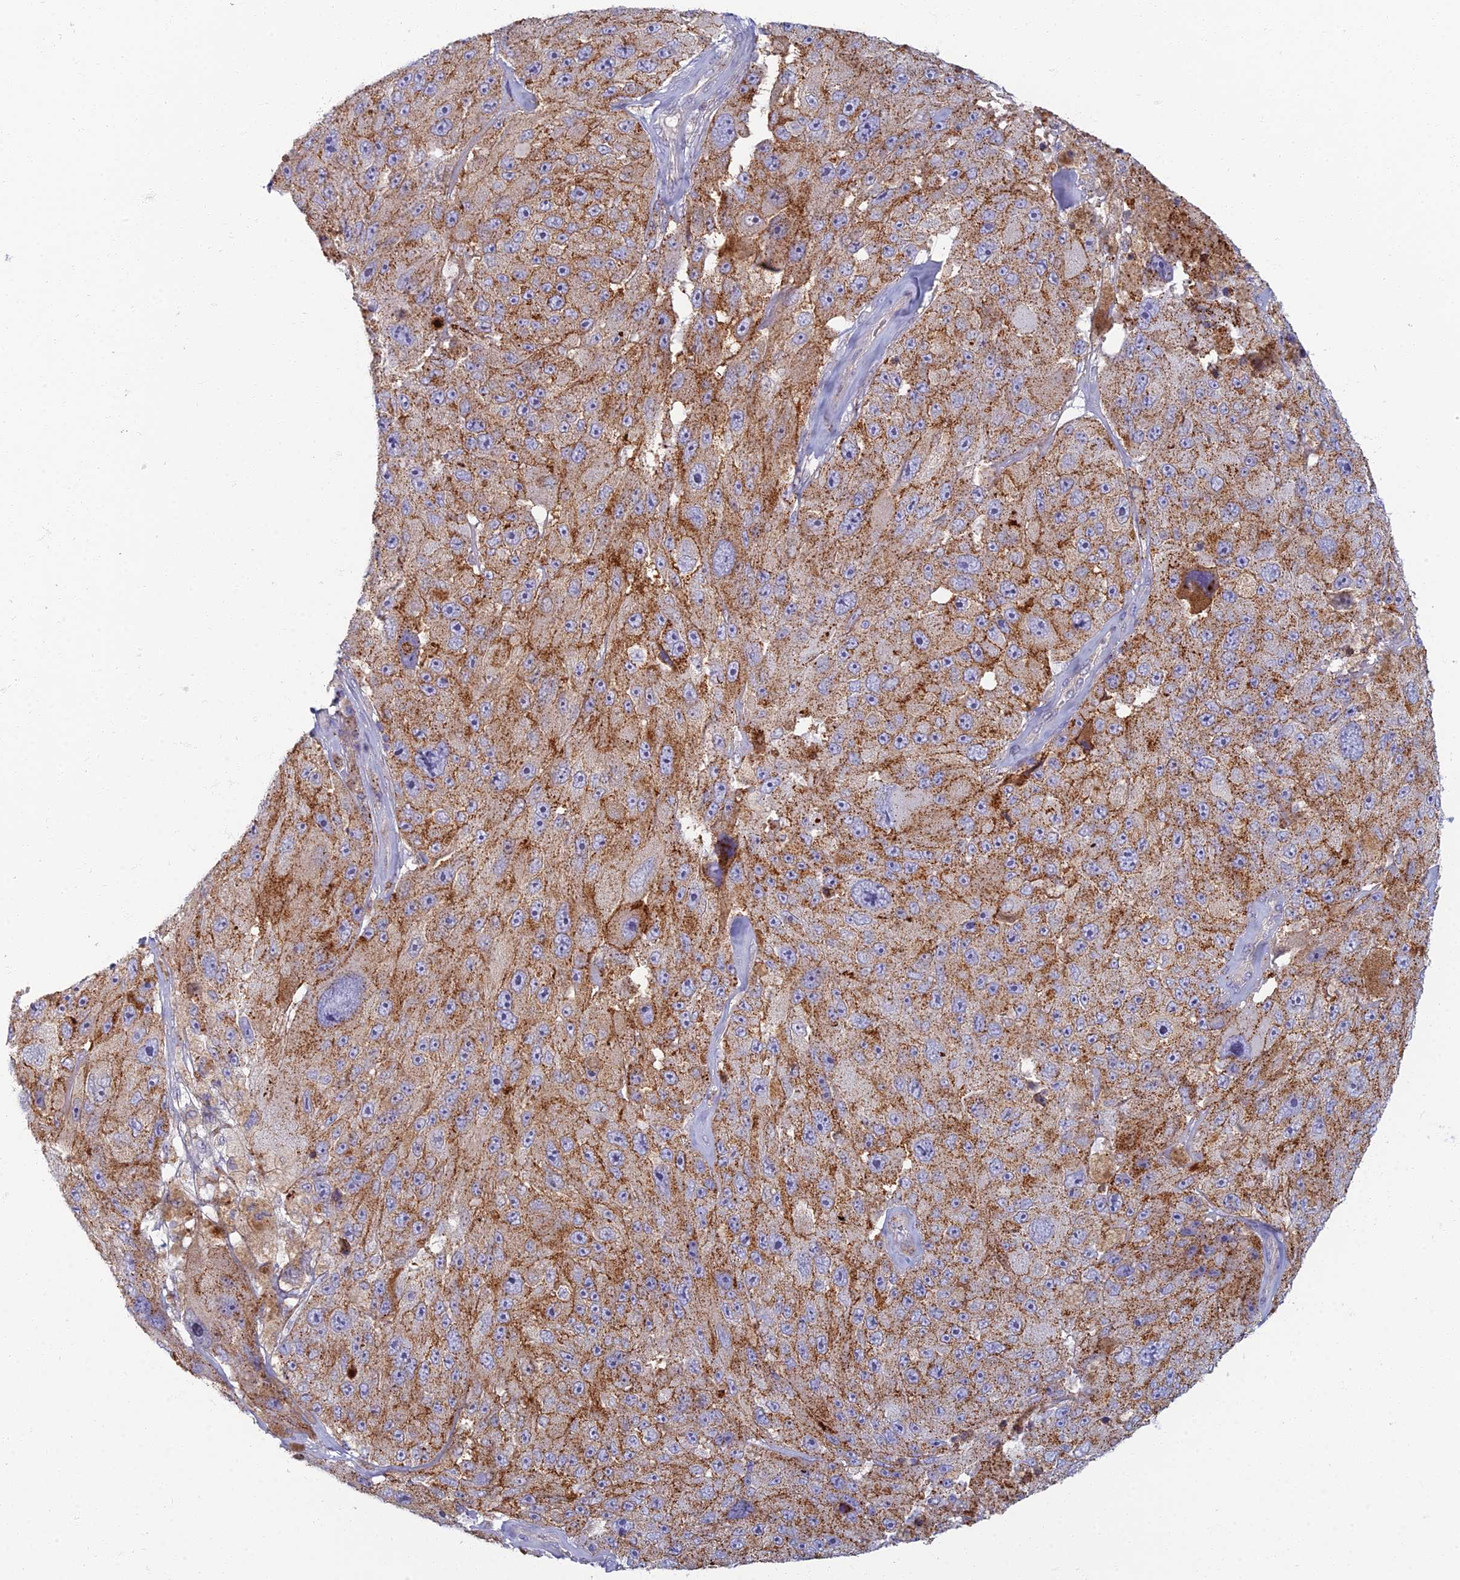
{"staining": {"intensity": "moderate", "quantity": ">75%", "location": "cytoplasmic/membranous"}, "tissue": "melanoma", "cell_type": "Tumor cells", "image_type": "cancer", "snomed": [{"axis": "morphology", "description": "Malignant melanoma, Metastatic site"}, {"axis": "topography", "description": "Lymph node"}], "caption": "IHC photomicrograph of melanoma stained for a protein (brown), which exhibits medium levels of moderate cytoplasmic/membranous expression in approximately >75% of tumor cells.", "gene": "CHMP4B", "patient": {"sex": "male", "age": 62}}